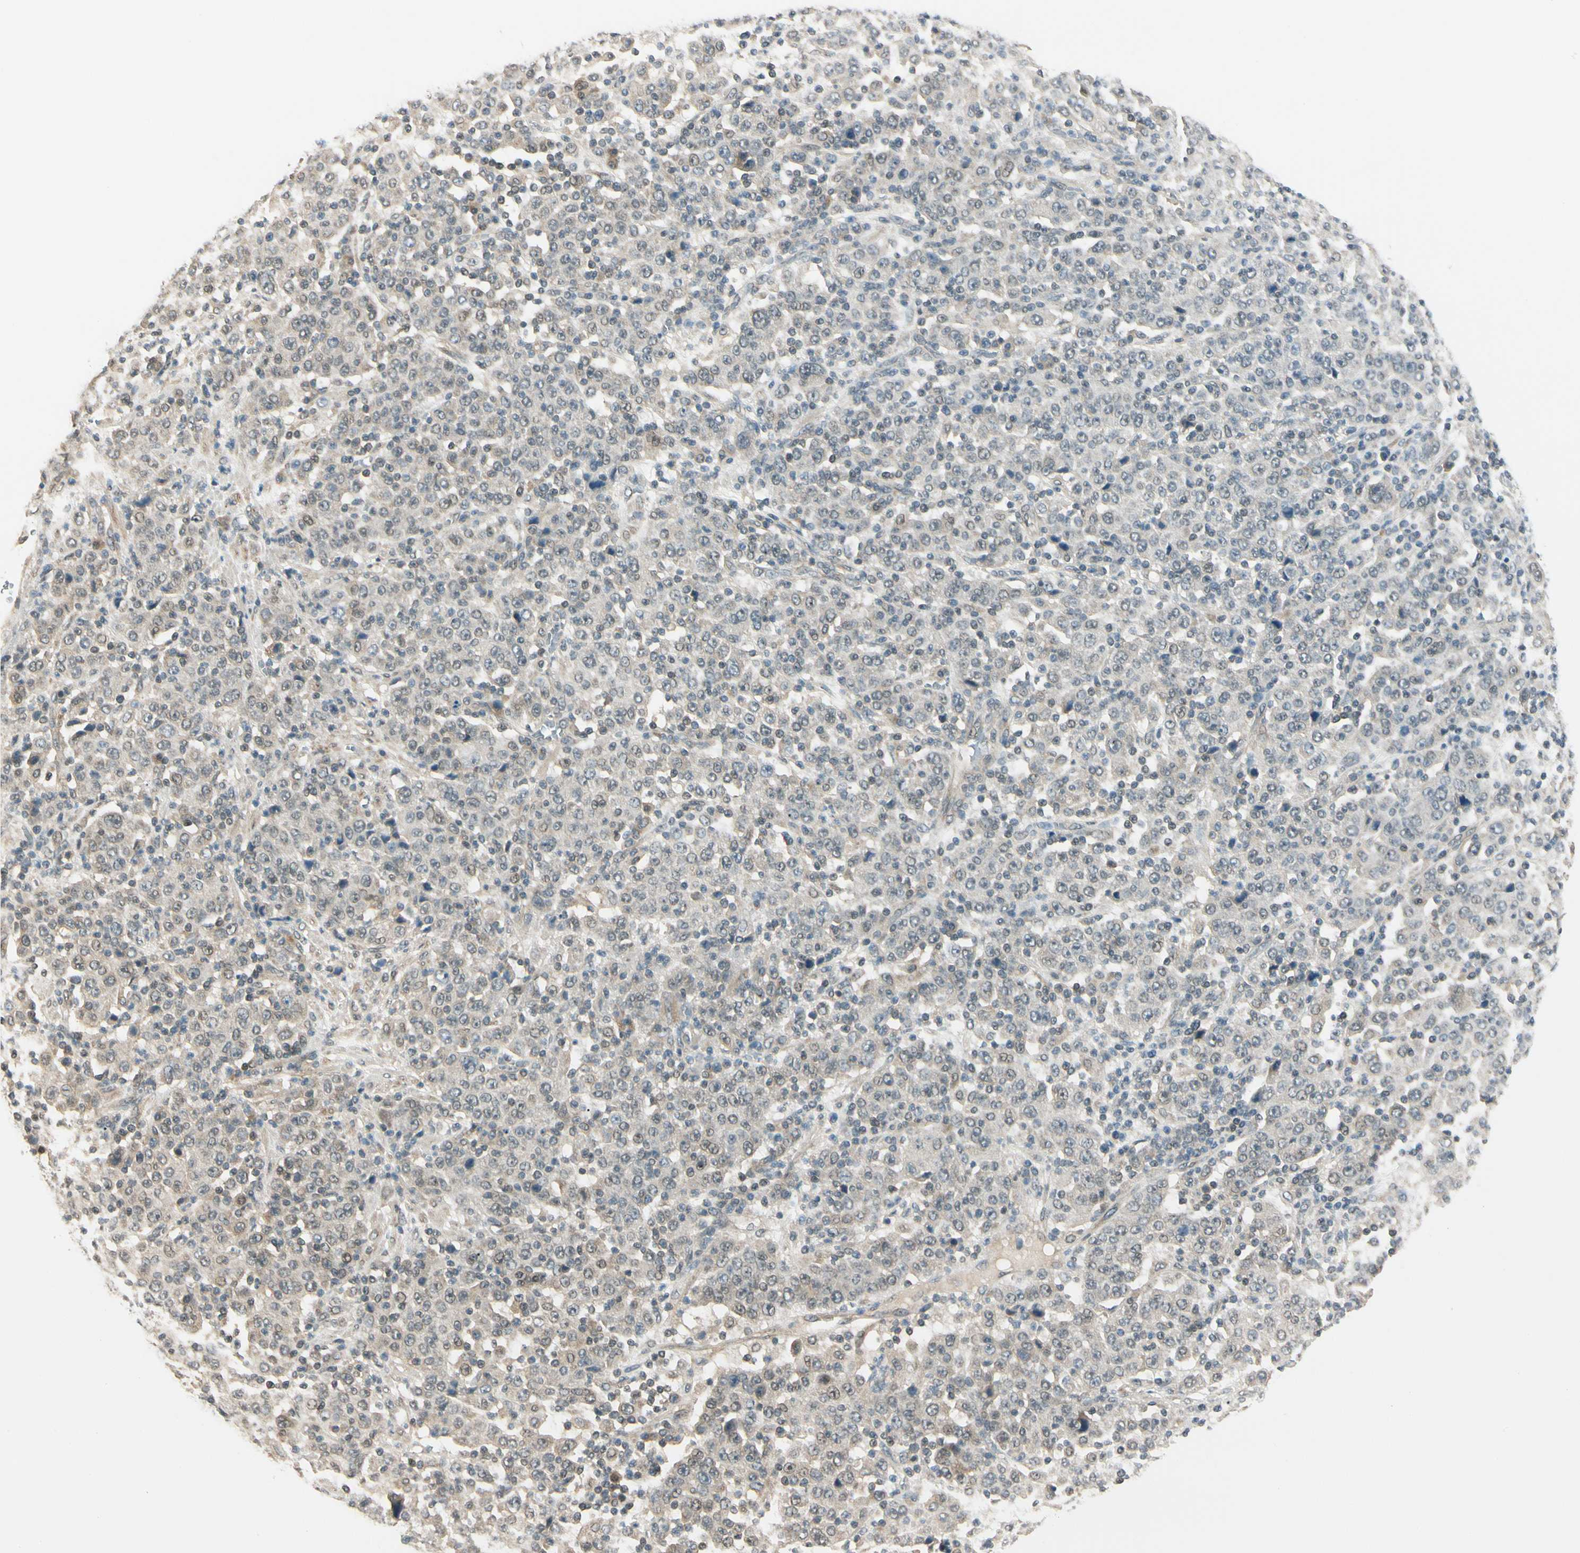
{"staining": {"intensity": "weak", "quantity": "25%-75%", "location": "cytoplasmic/membranous"}, "tissue": "stomach cancer", "cell_type": "Tumor cells", "image_type": "cancer", "snomed": [{"axis": "morphology", "description": "Normal tissue, NOS"}, {"axis": "morphology", "description": "Adenocarcinoma, NOS"}, {"axis": "topography", "description": "Stomach, upper"}, {"axis": "topography", "description": "Stomach"}], "caption": "This micrograph displays immunohistochemistry staining of stomach cancer (adenocarcinoma), with low weak cytoplasmic/membranous positivity in approximately 25%-75% of tumor cells.", "gene": "ZSCAN12", "patient": {"sex": "male", "age": 59}}